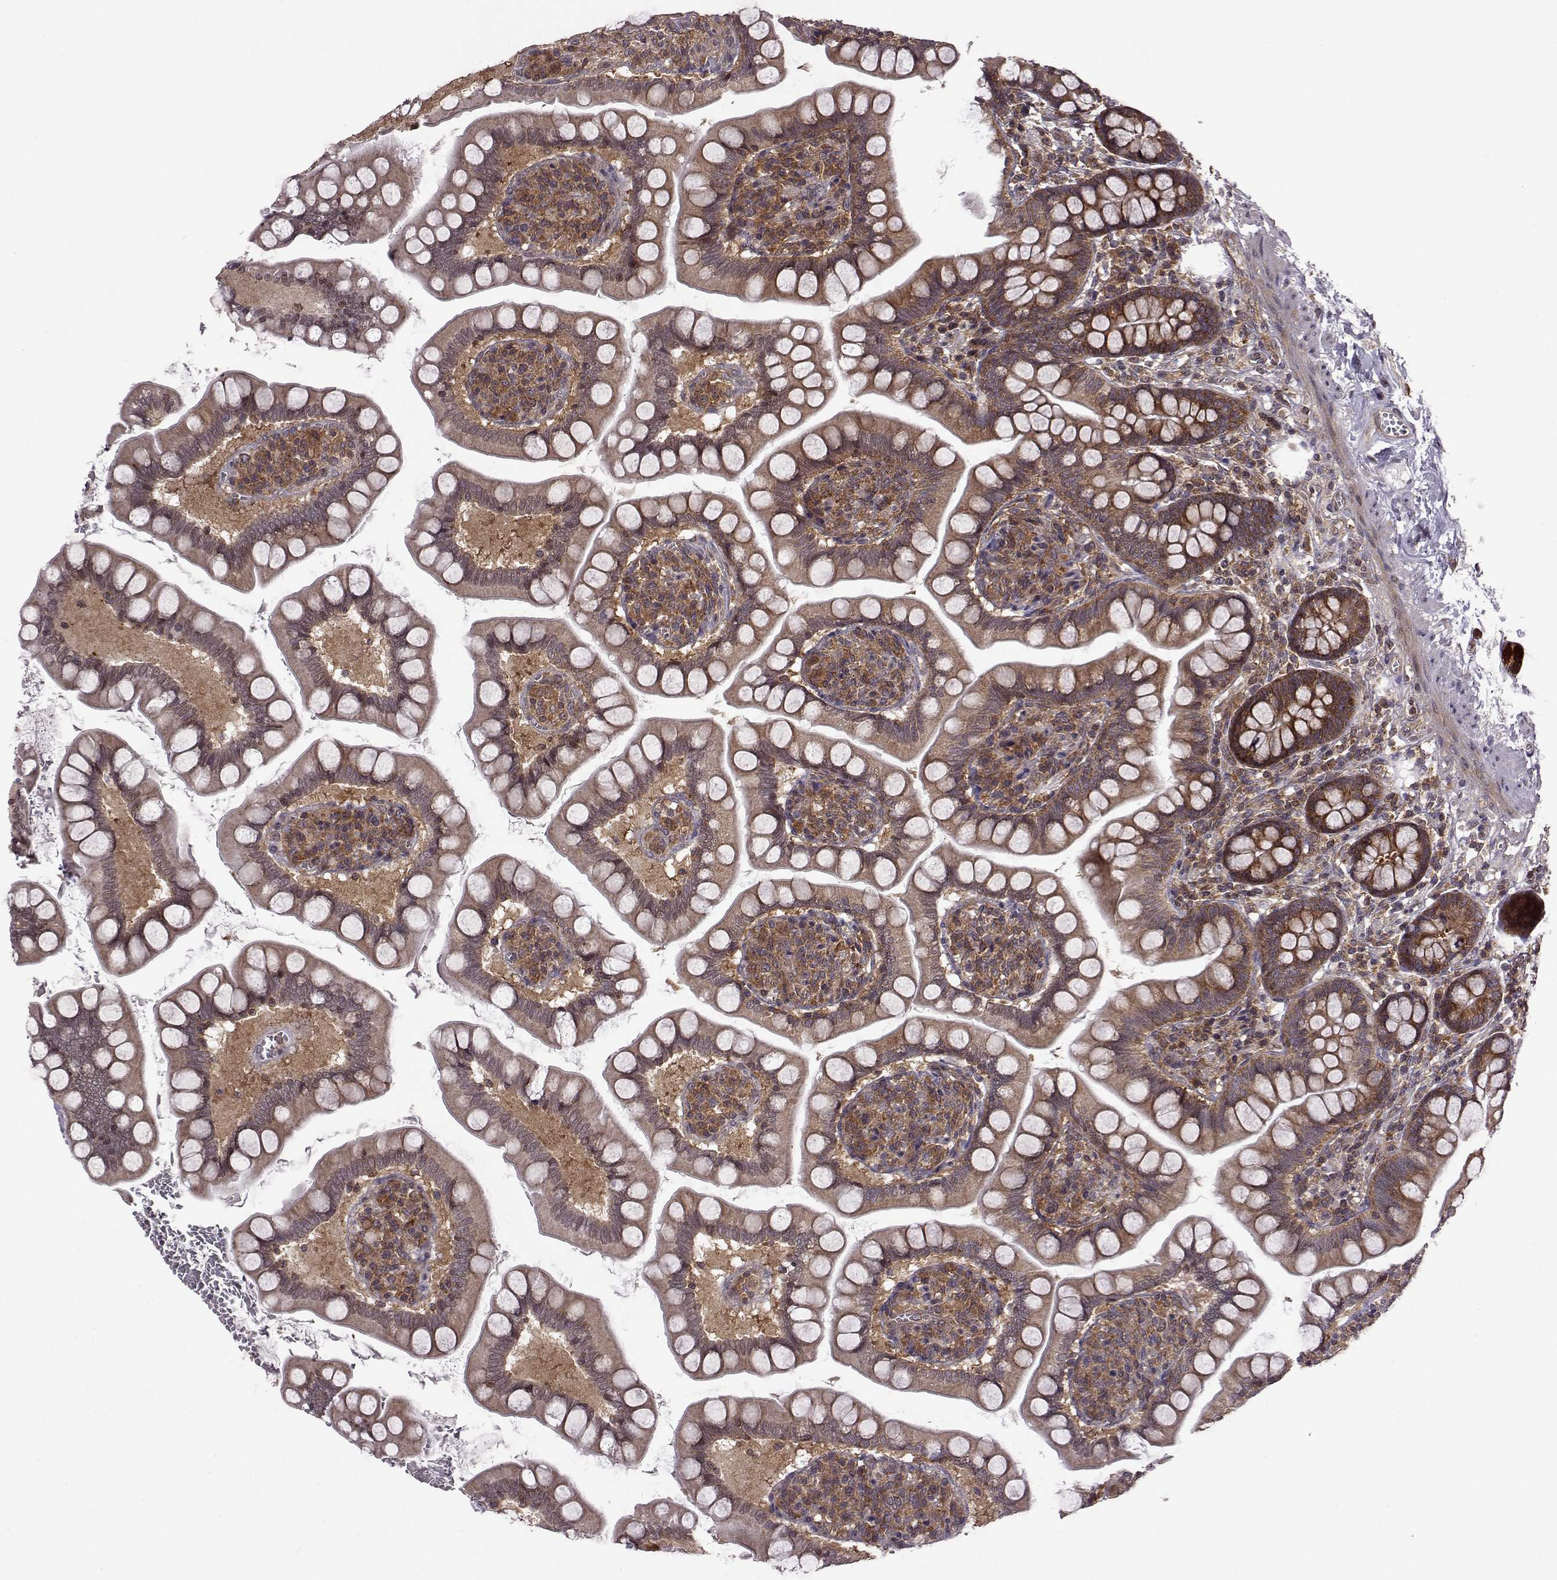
{"staining": {"intensity": "strong", "quantity": ">75%", "location": "cytoplasmic/membranous"}, "tissue": "small intestine", "cell_type": "Glandular cells", "image_type": "normal", "snomed": [{"axis": "morphology", "description": "Normal tissue, NOS"}, {"axis": "topography", "description": "Small intestine"}], "caption": "Immunohistochemical staining of normal human small intestine shows strong cytoplasmic/membranous protein positivity in about >75% of glandular cells.", "gene": "URI1", "patient": {"sex": "female", "age": 56}}